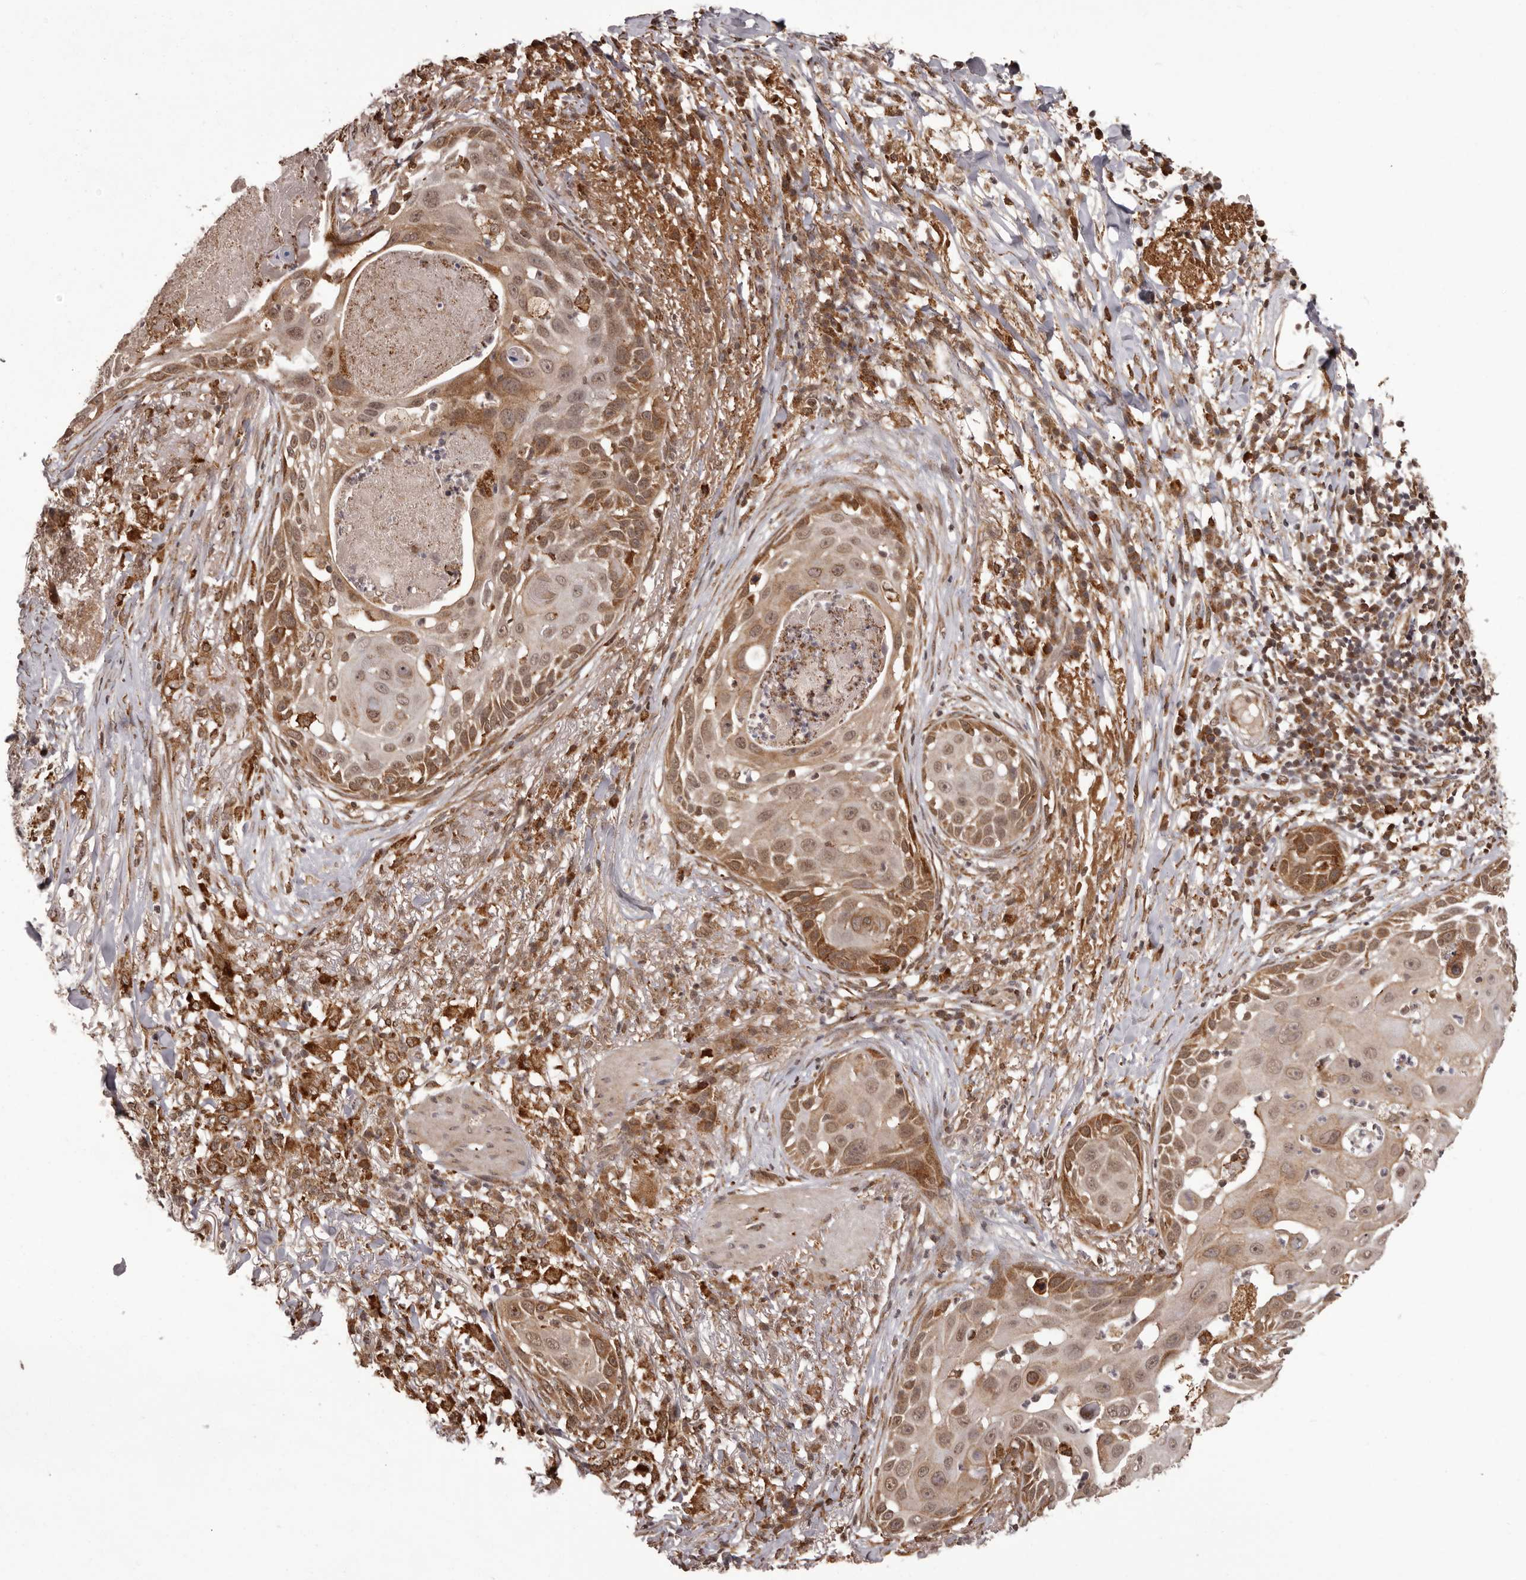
{"staining": {"intensity": "moderate", "quantity": ">75%", "location": "cytoplasmic/membranous,nuclear"}, "tissue": "skin cancer", "cell_type": "Tumor cells", "image_type": "cancer", "snomed": [{"axis": "morphology", "description": "Squamous cell carcinoma, NOS"}, {"axis": "topography", "description": "Skin"}], "caption": "About >75% of tumor cells in skin cancer display moderate cytoplasmic/membranous and nuclear protein expression as visualized by brown immunohistochemical staining.", "gene": "IL32", "patient": {"sex": "female", "age": 44}}